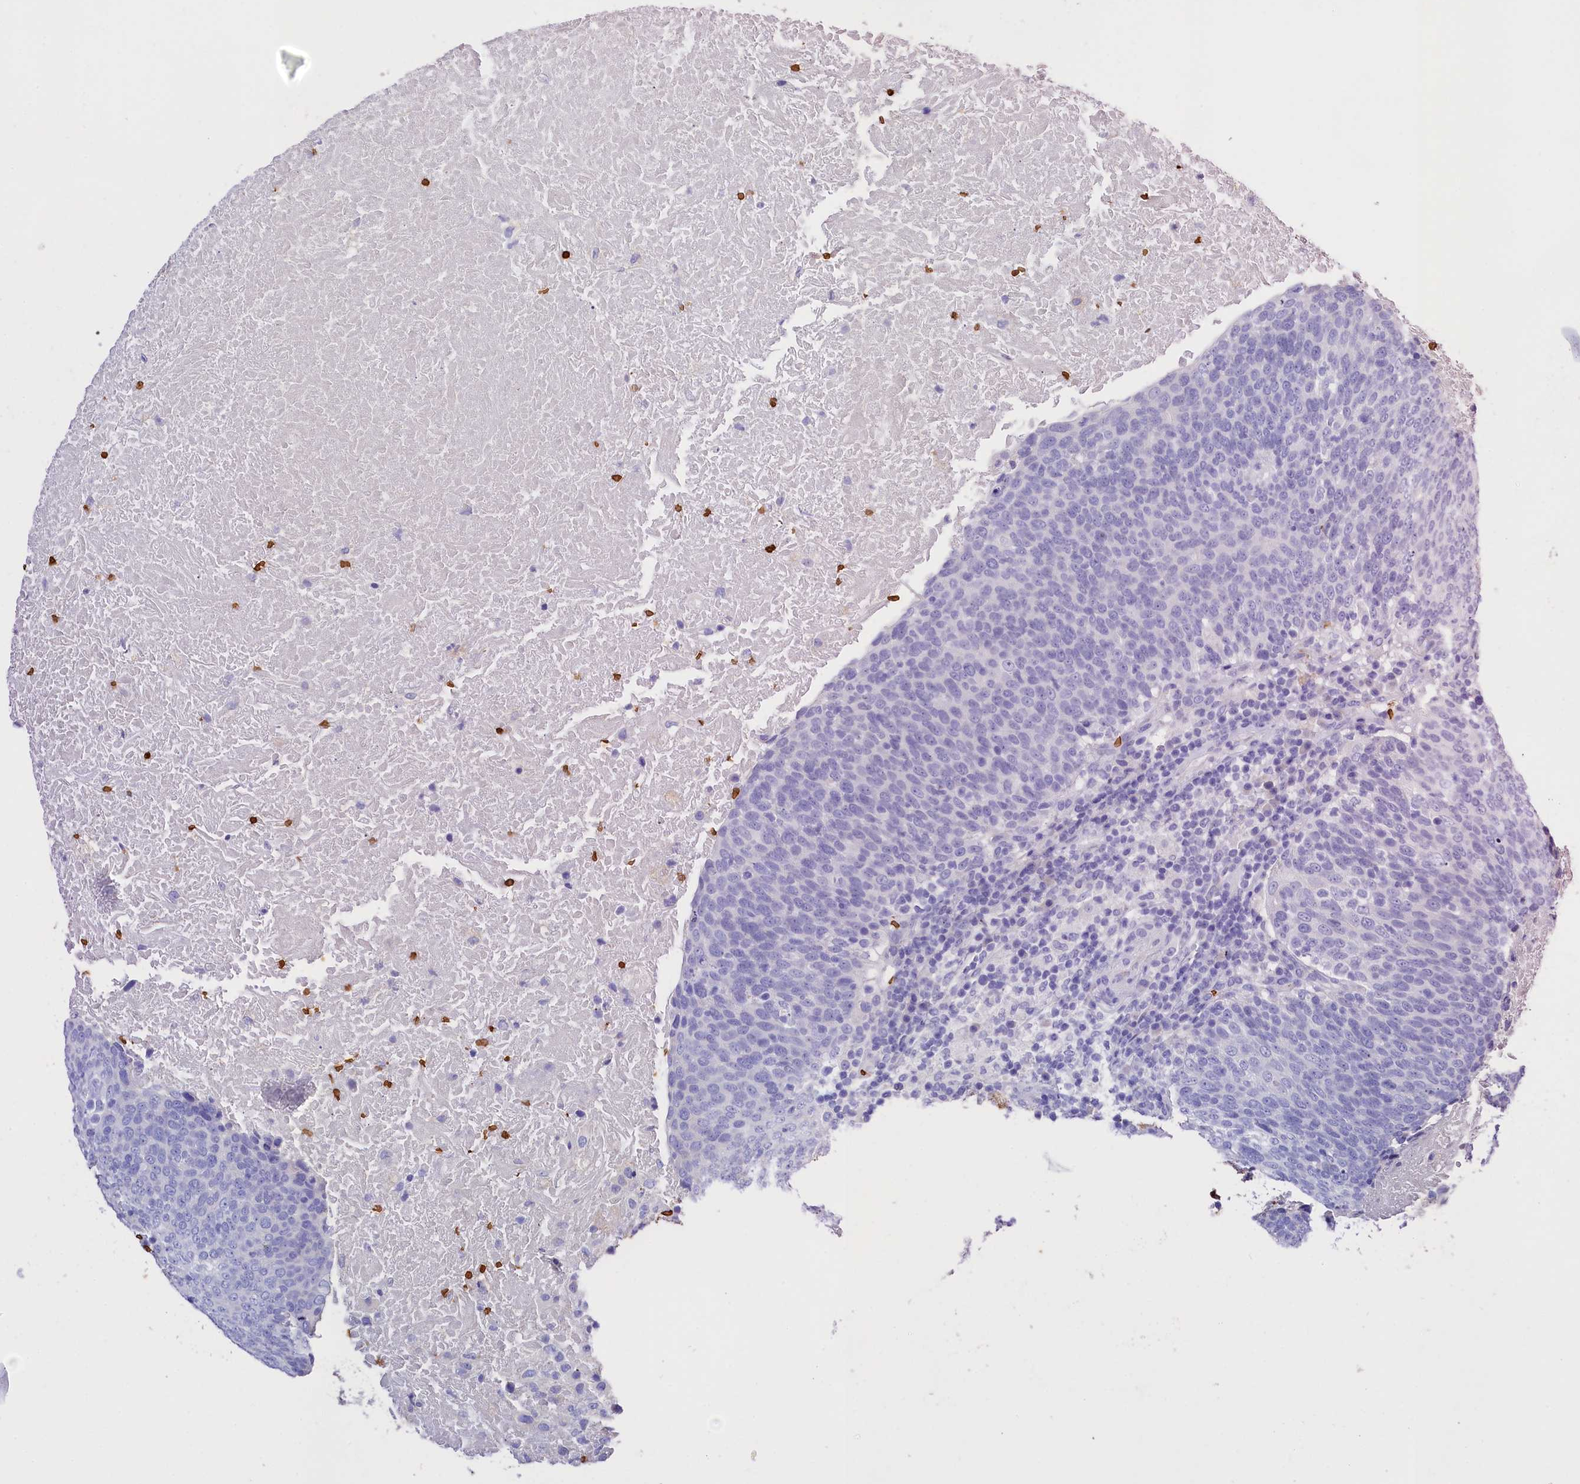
{"staining": {"intensity": "negative", "quantity": "none", "location": "none"}, "tissue": "head and neck cancer", "cell_type": "Tumor cells", "image_type": "cancer", "snomed": [{"axis": "morphology", "description": "Squamous cell carcinoma, NOS"}, {"axis": "morphology", "description": "Squamous cell carcinoma, metastatic, NOS"}, {"axis": "topography", "description": "Lymph node"}, {"axis": "topography", "description": "Head-Neck"}], "caption": "Immunohistochemical staining of human metastatic squamous cell carcinoma (head and neck) reveals no significant staining in tumor cells. The staining was performed using DAB to visualize the protein expression in brown, while the nuclei were stained in blue with hematoxylin (Magnification: 20x).", "gene": "RPUSD3", "patient": {"sex": "male", "age": 62}}